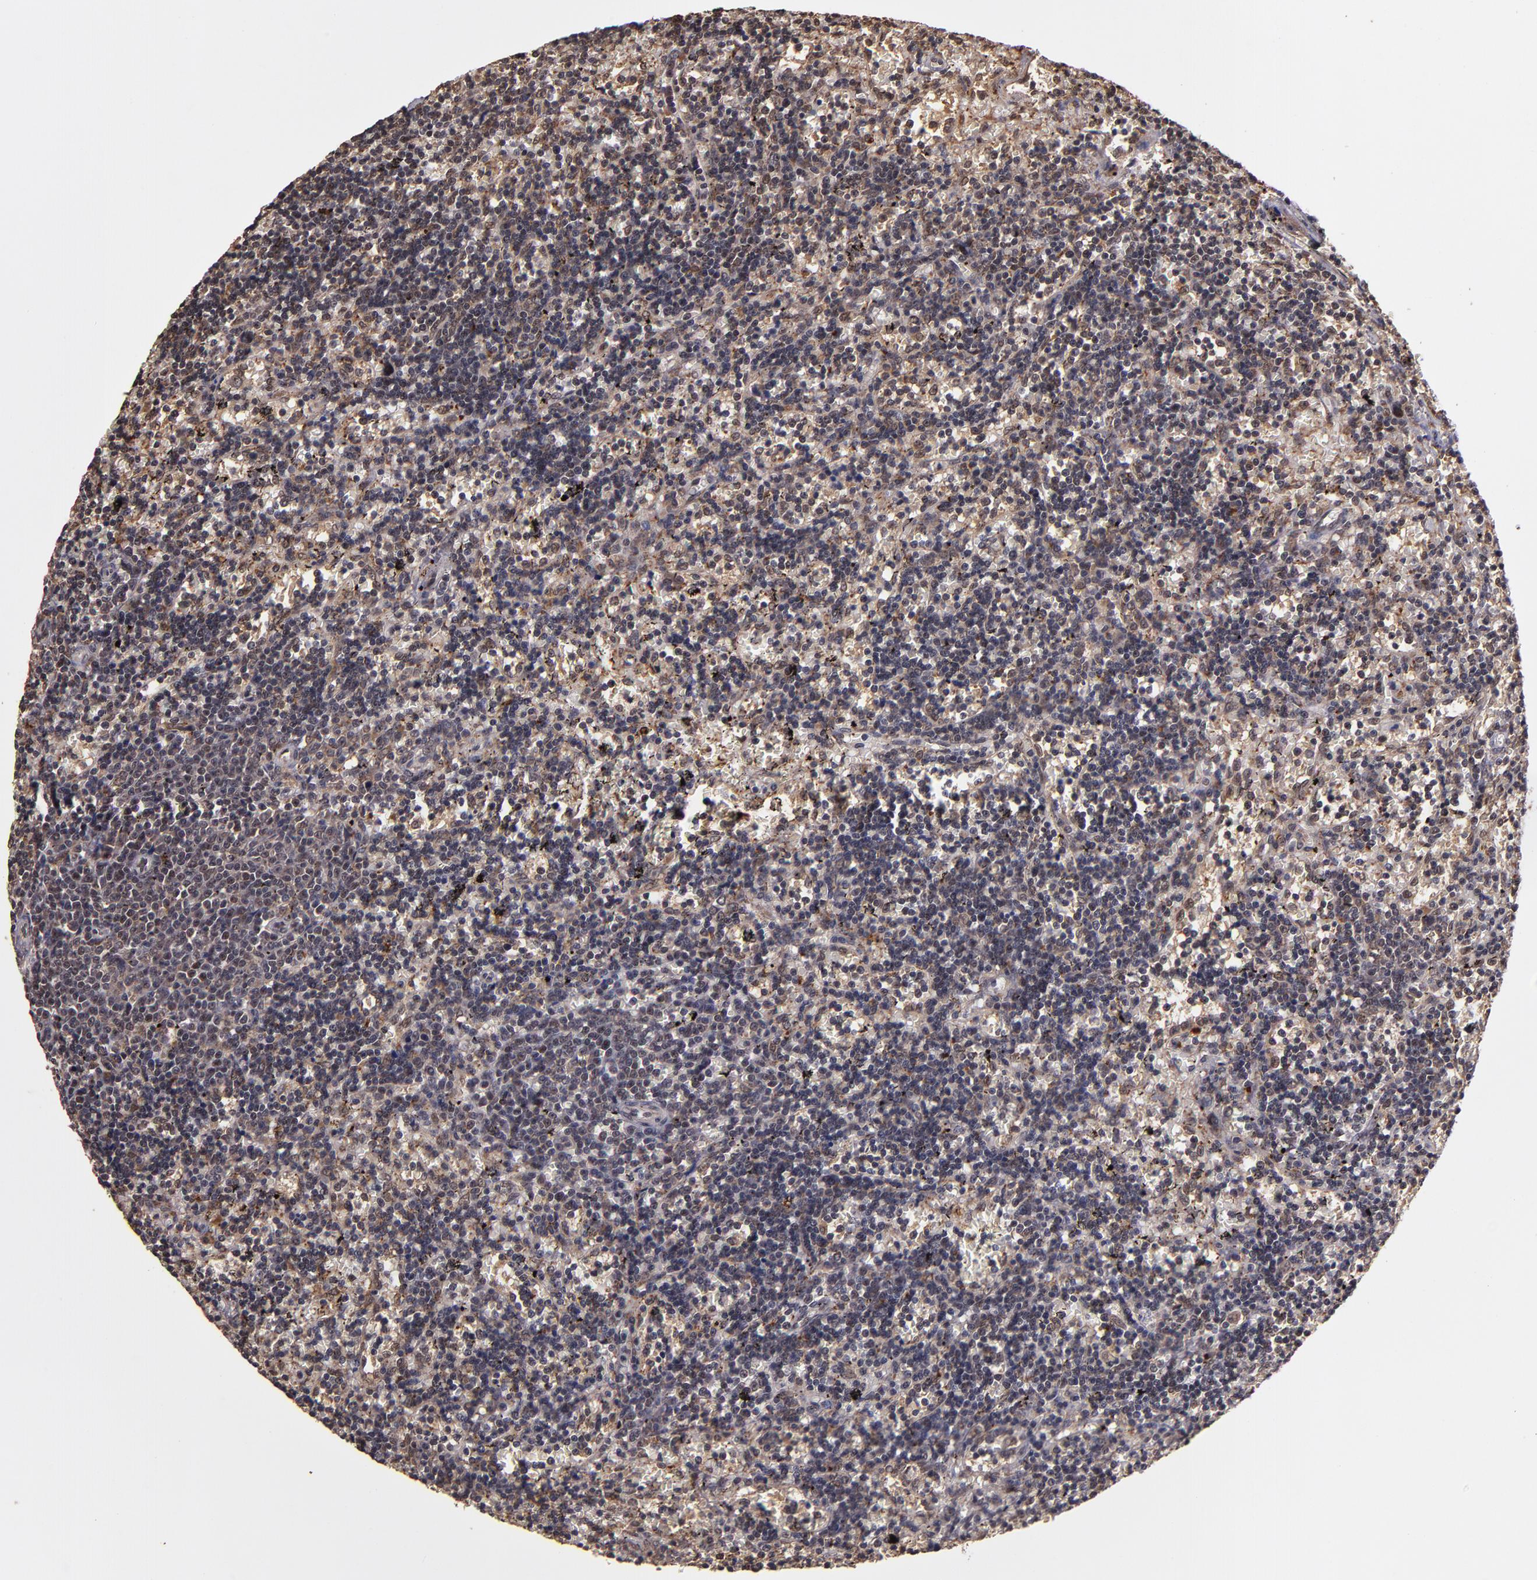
{"staining": {"intensity": "weak", "quantity": "<25%", "location": "cytoplasmic/membranous"}, "tissue": "lymphoma", "cell_type": "Tumor cells", "image_type": "cancer", "snomed": [{"axis": "morphology", "description": "Malignant lymphoma, non-Hodgkin's type, Low grade"}, {"axis": "topography", "description": "Spleen"}], "caption": "Immunohistochemistry of lymphoma reveals no expression in tumor cells.", "gene": "RIOK3", "patient": {"sex": "male", "age": 60}}